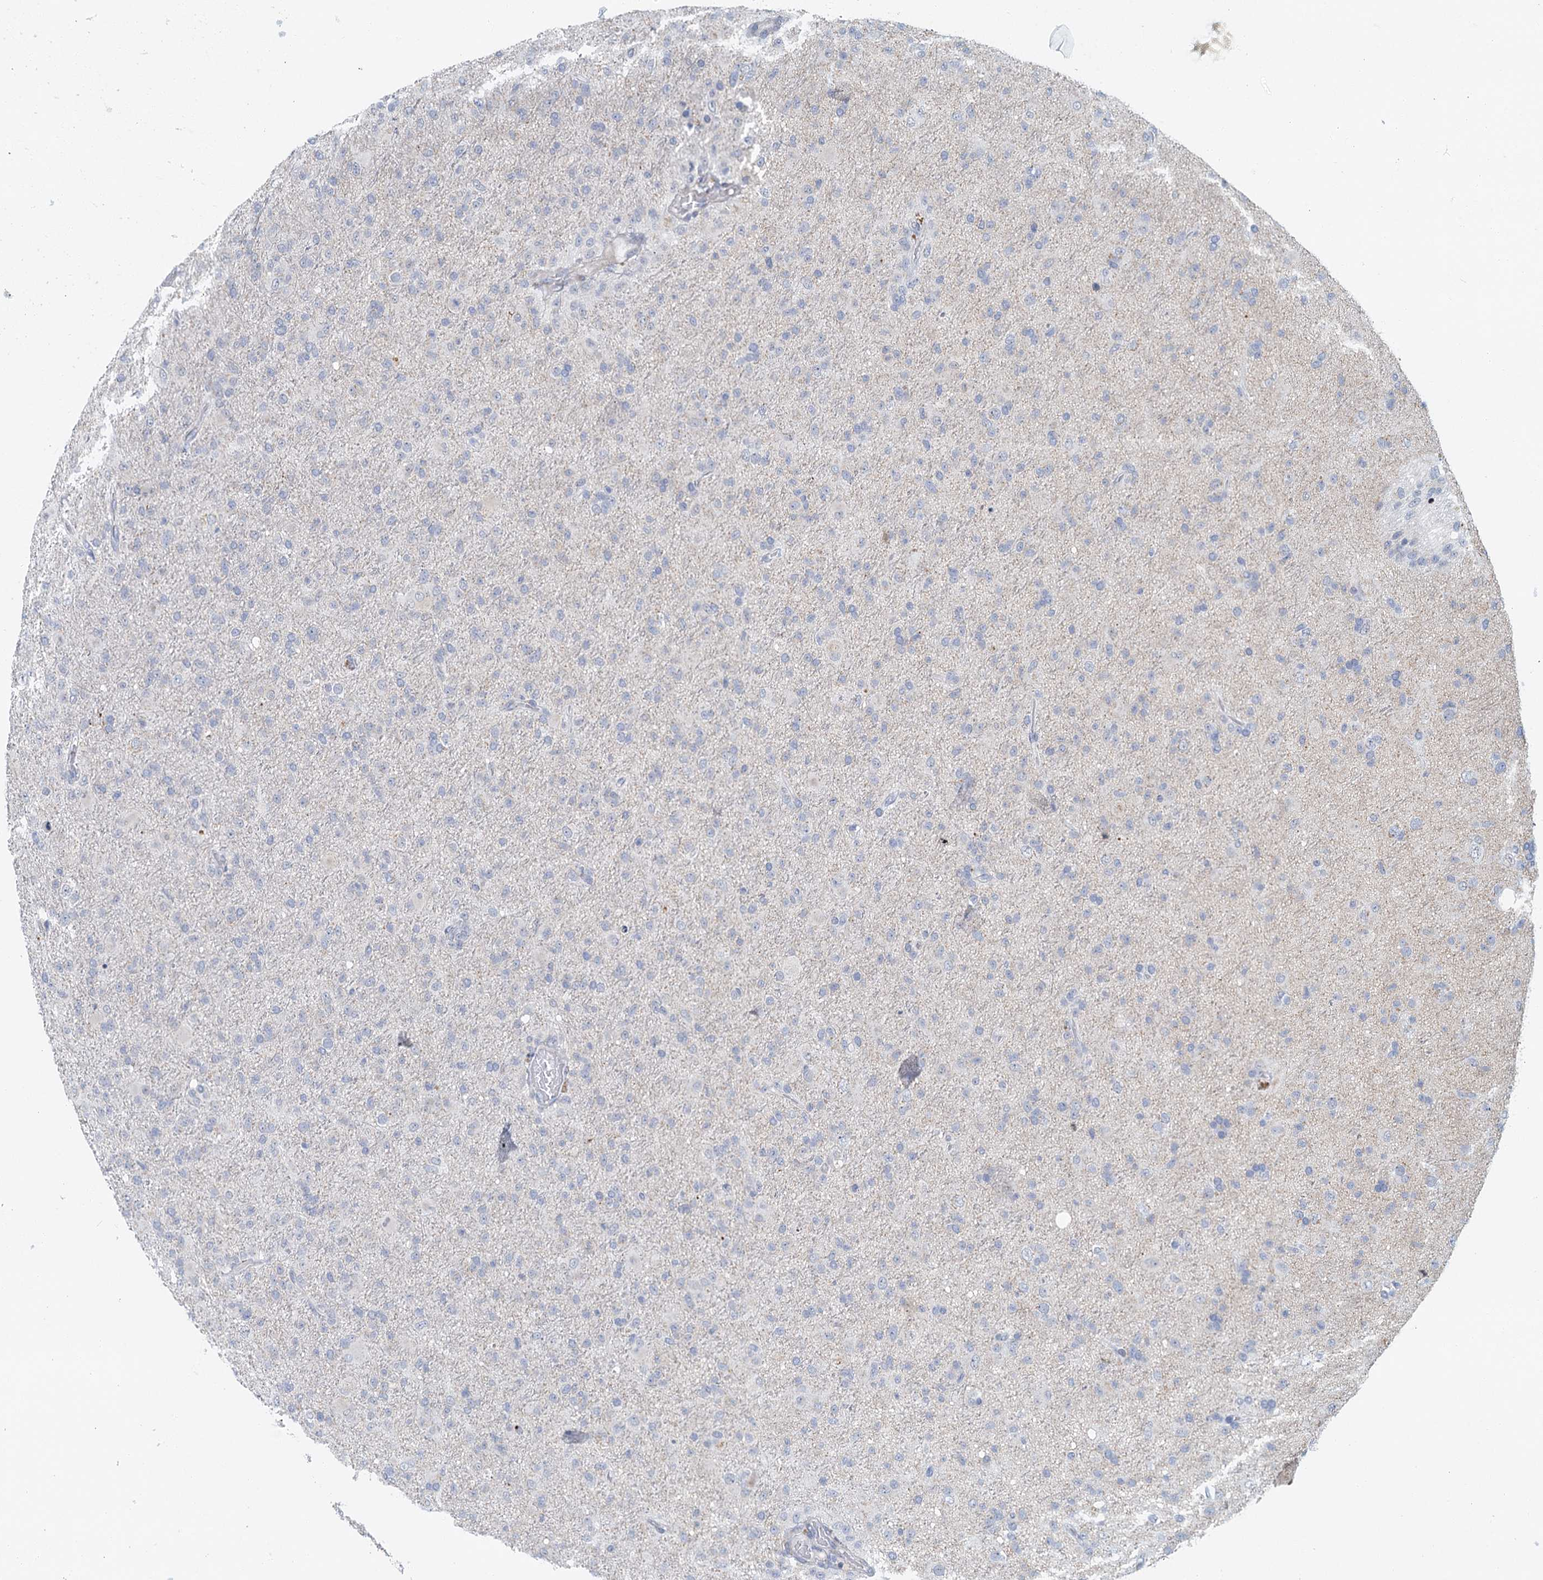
{"staining": {"intensity": "negative", "quantity": "none", "location": "none"}, "tissue": "glioma", "cell_type": "Tumor cells", "image_type": "cancer", "snomed": [{"axis": "morphology", "description": "Glioma, malignant, Low grade"}, {"axis": "topography", "description": "Brain"}], "caption": "IHC histopathology image of human malignant glioma (low-grade) stained for a protein (brown), which demonstrates no staining in tumor cells.", "gene": "ZNF527", "patient": {"sex": "male", "age": 65}}